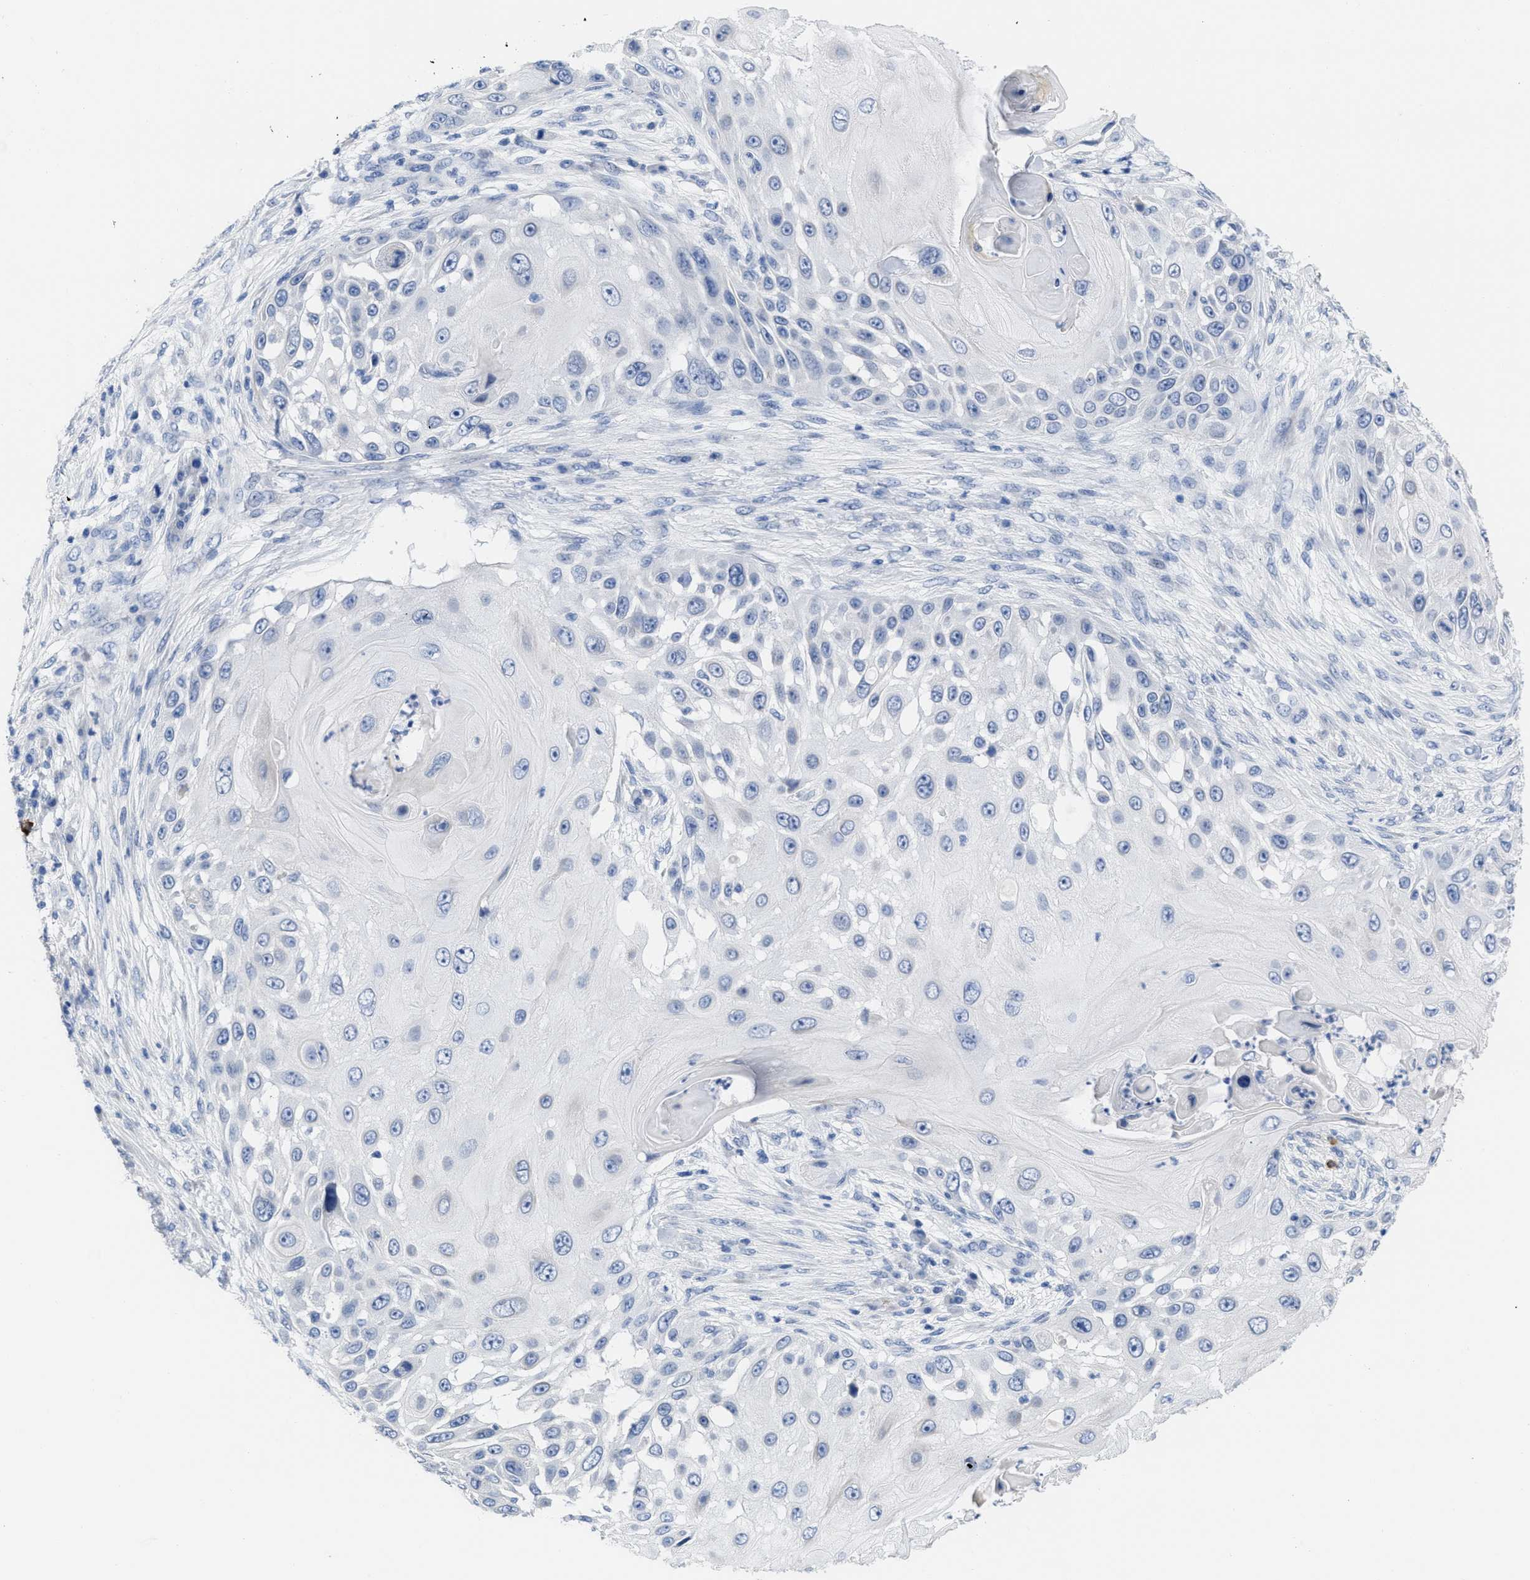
{"staining": {"intensity": "negative", "quantity": "none", "location": "none"}, "tissue": "skin cancer", "cell_type": "Tumor cells", "image_type": "cancer", "snomed": [{"axis": "morphology", "description": "Squamous cell carcinoma, NOS"}, {"axis": "topography", "description": "Skin"}], "caption": "High magnification brightfield microscopy of skin squamous cell carcinoma stained with DAB (3,3'-diaminobenzidine) (brown) and counterstained with hematoxylin (blue): tumor cells show no significant expression.", "gene": "ACKR1", "patient": {"sex": "female", "age": 44}}